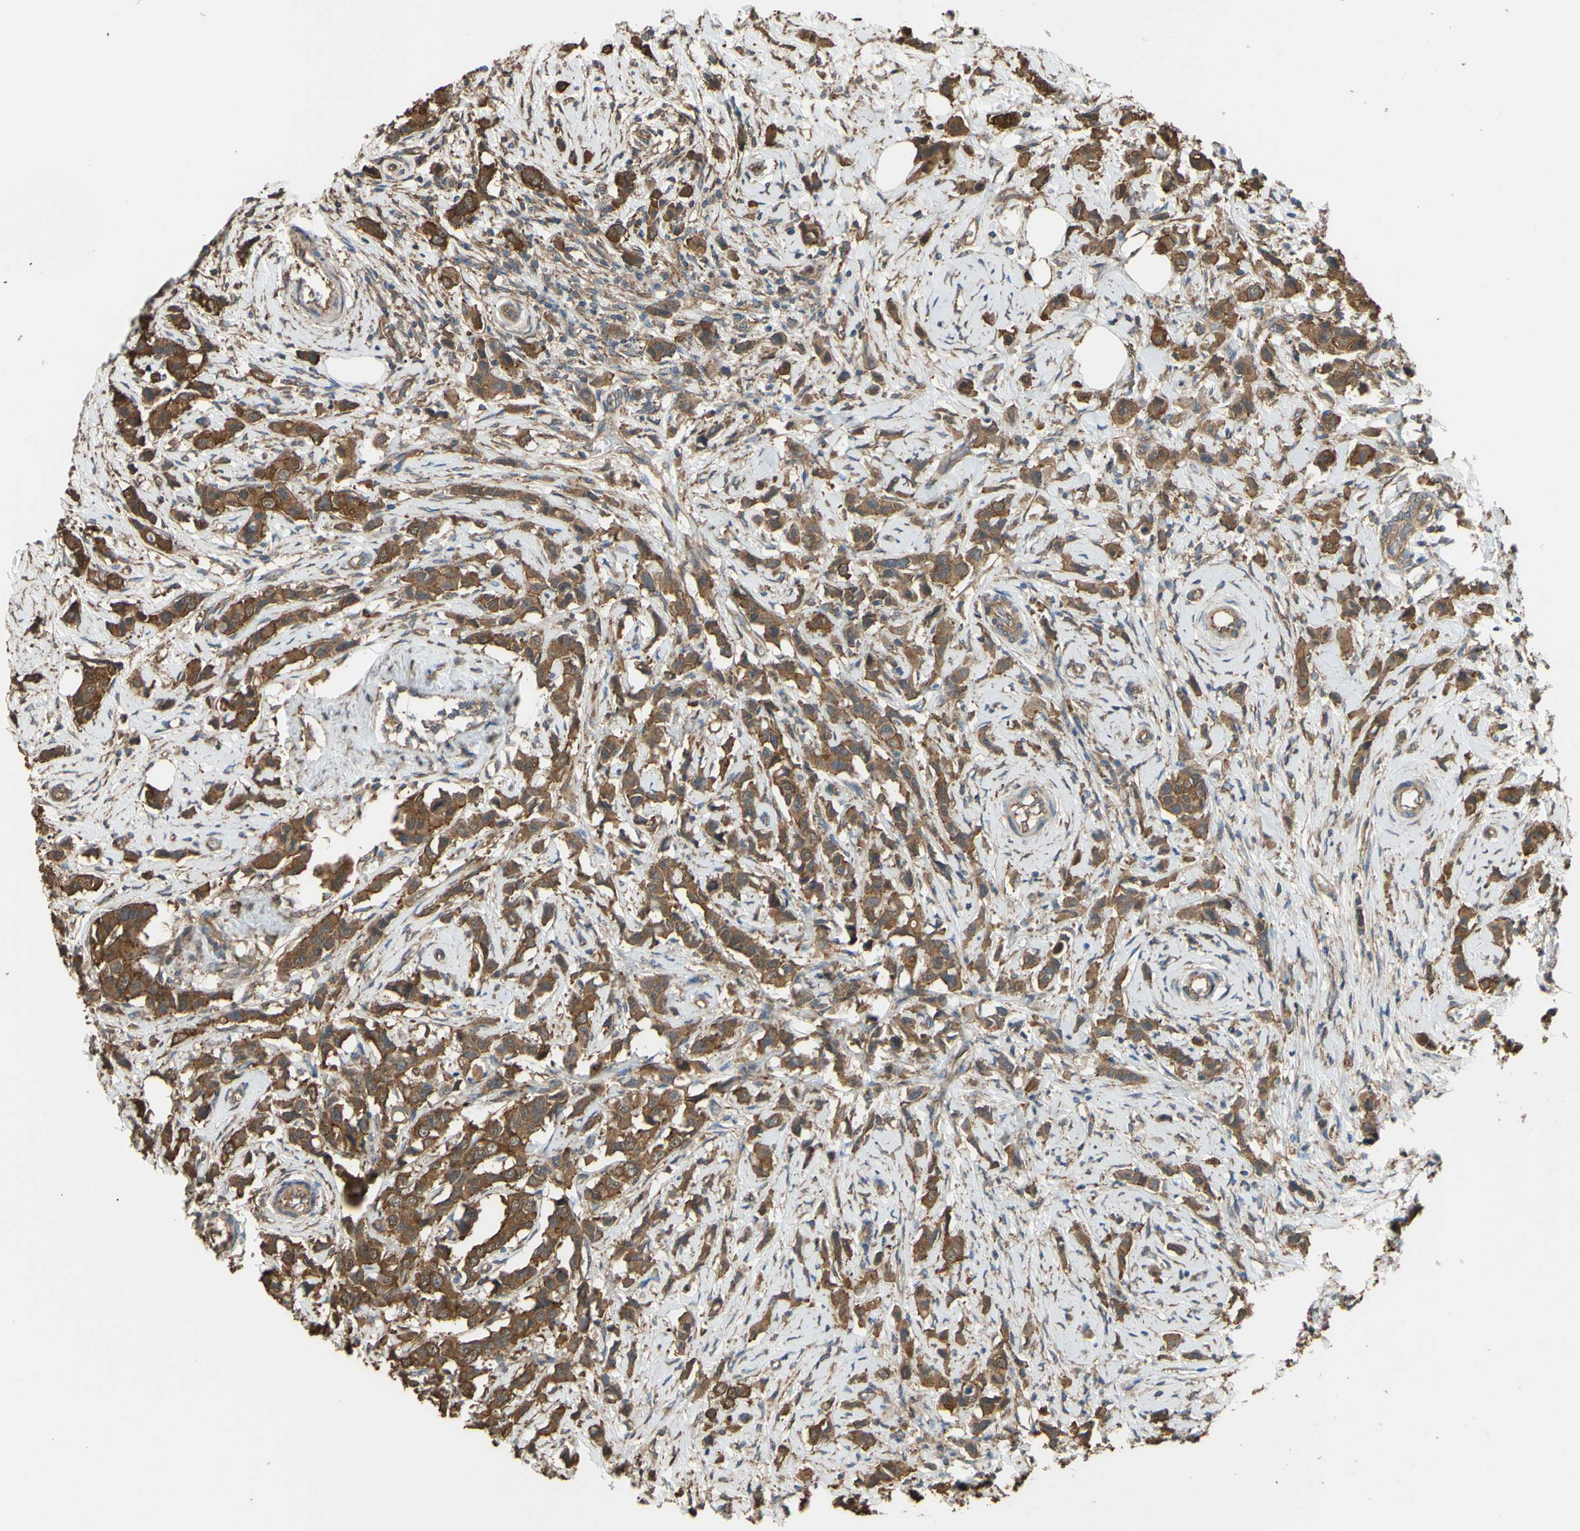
{"staining": {"intensity": "moderate", "quantity": ">75%", "location": "cytoplasmic/membranous"}, "tissue": "breast cancer", "cell_type": "Tumor cells", "image_type": "cancer", "snomed": [{"axis": "morphology", "description": "Normal tissue, NOS"}, {"axis": "morphology", "description": "Duct carcinoma"}, {"axis": "topography", "description": "Breast"}], "caption": "DAB immunohistochemical staining of human breast cancer (infiltrating ductal carcinoma) shows moderate cytoplasmic/membranous protein staining in about >75% of tumor cells. Nuclei are stained in blue.", "gene": "CTTN", "patient": {"sex": "female", "age": 50}}